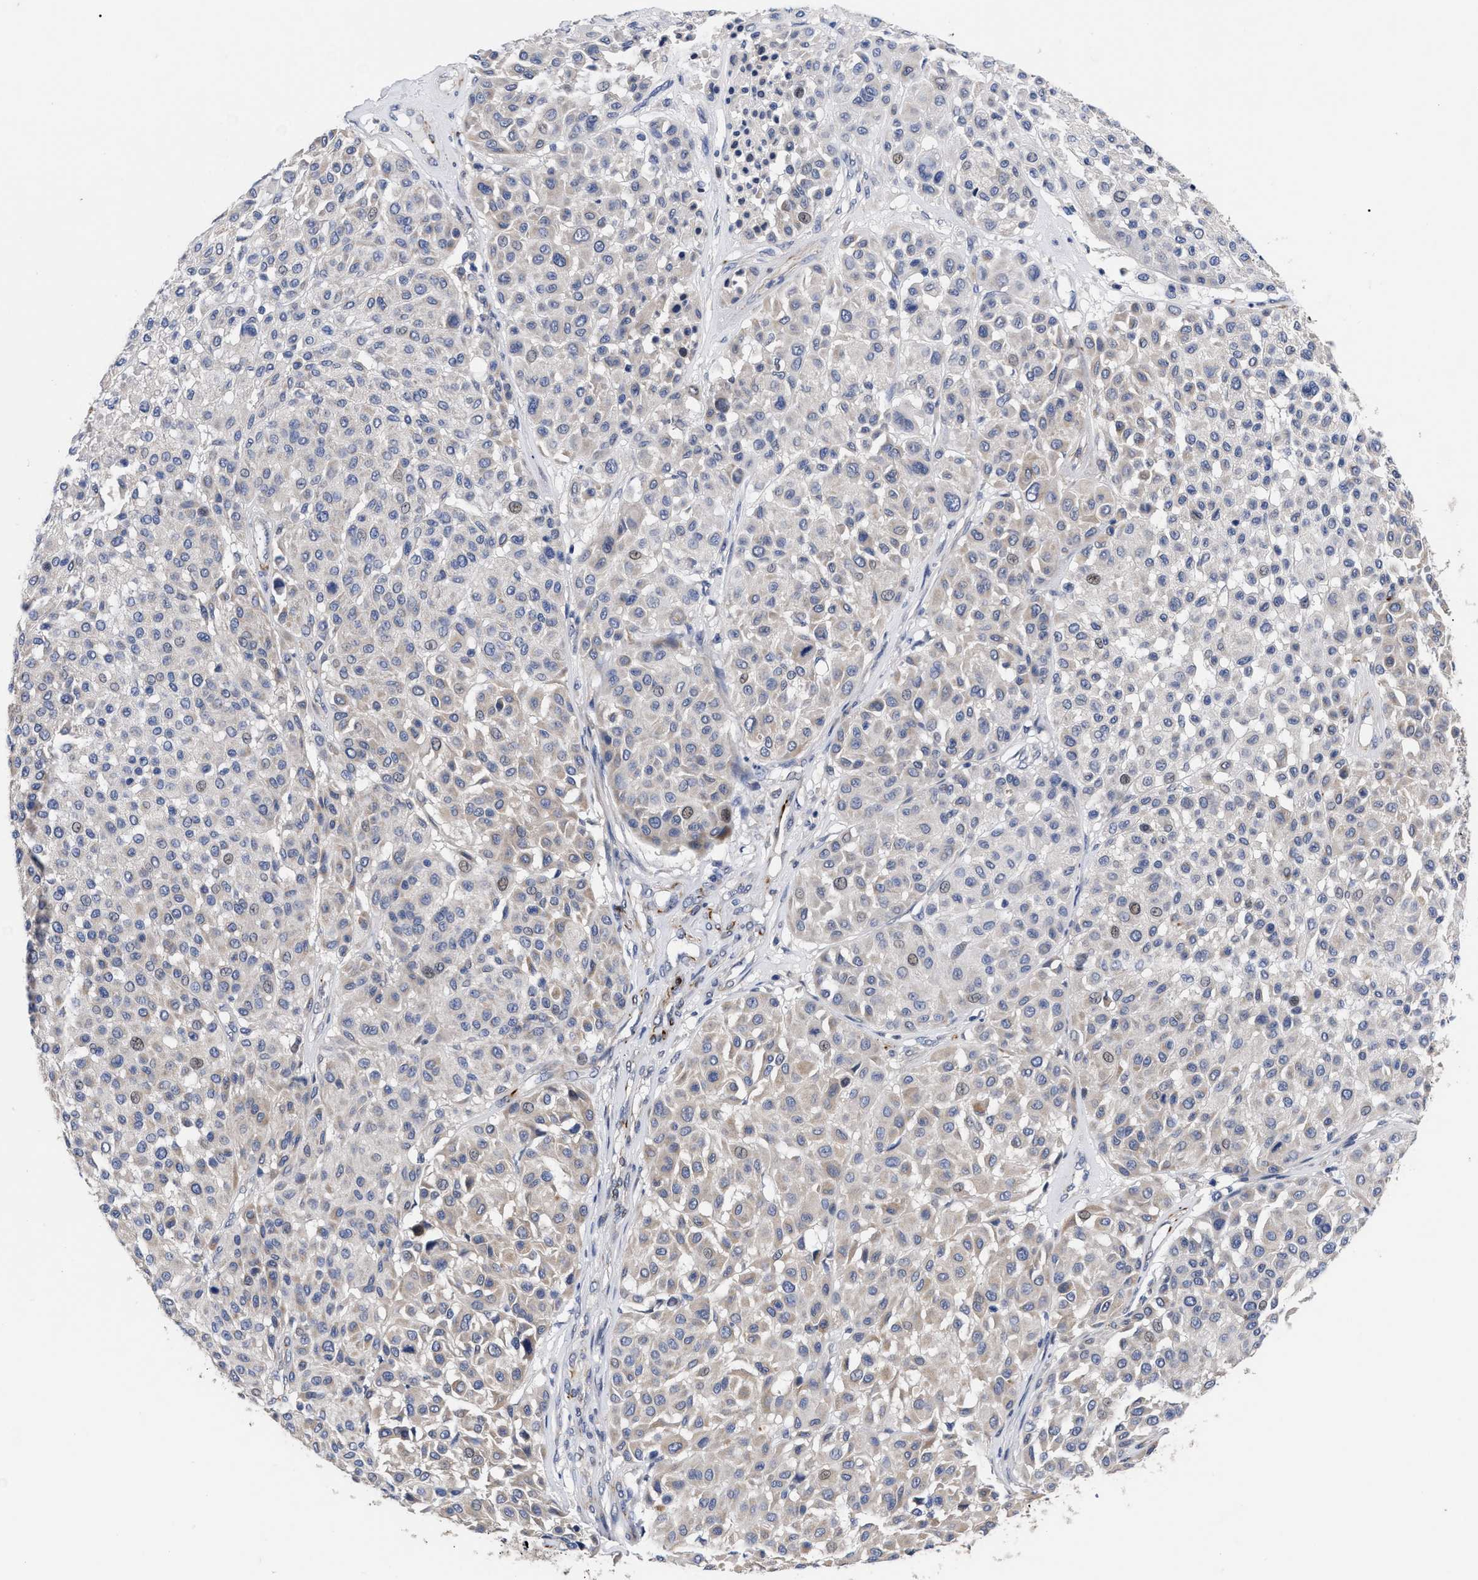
{"staining": {"intensity": "weak", "quantity": "<25%", "location": "cytoplasmic/membranous,nuclear"}, "tissue": "melanoma", "cell_type": "Tumor cells", "image_type": "cancer", "snomed": [{"axis": "morphology", "description": "Malignant melanoma, Metastatic site"}, {"axis": "topography", "description": "Soft tissue"}], "caption": "Immunohistochemistry of human melanoma reveals no expression in tumor cells.", "gene": "CCN5", "patient": {"sex": "male", "age": 41}}